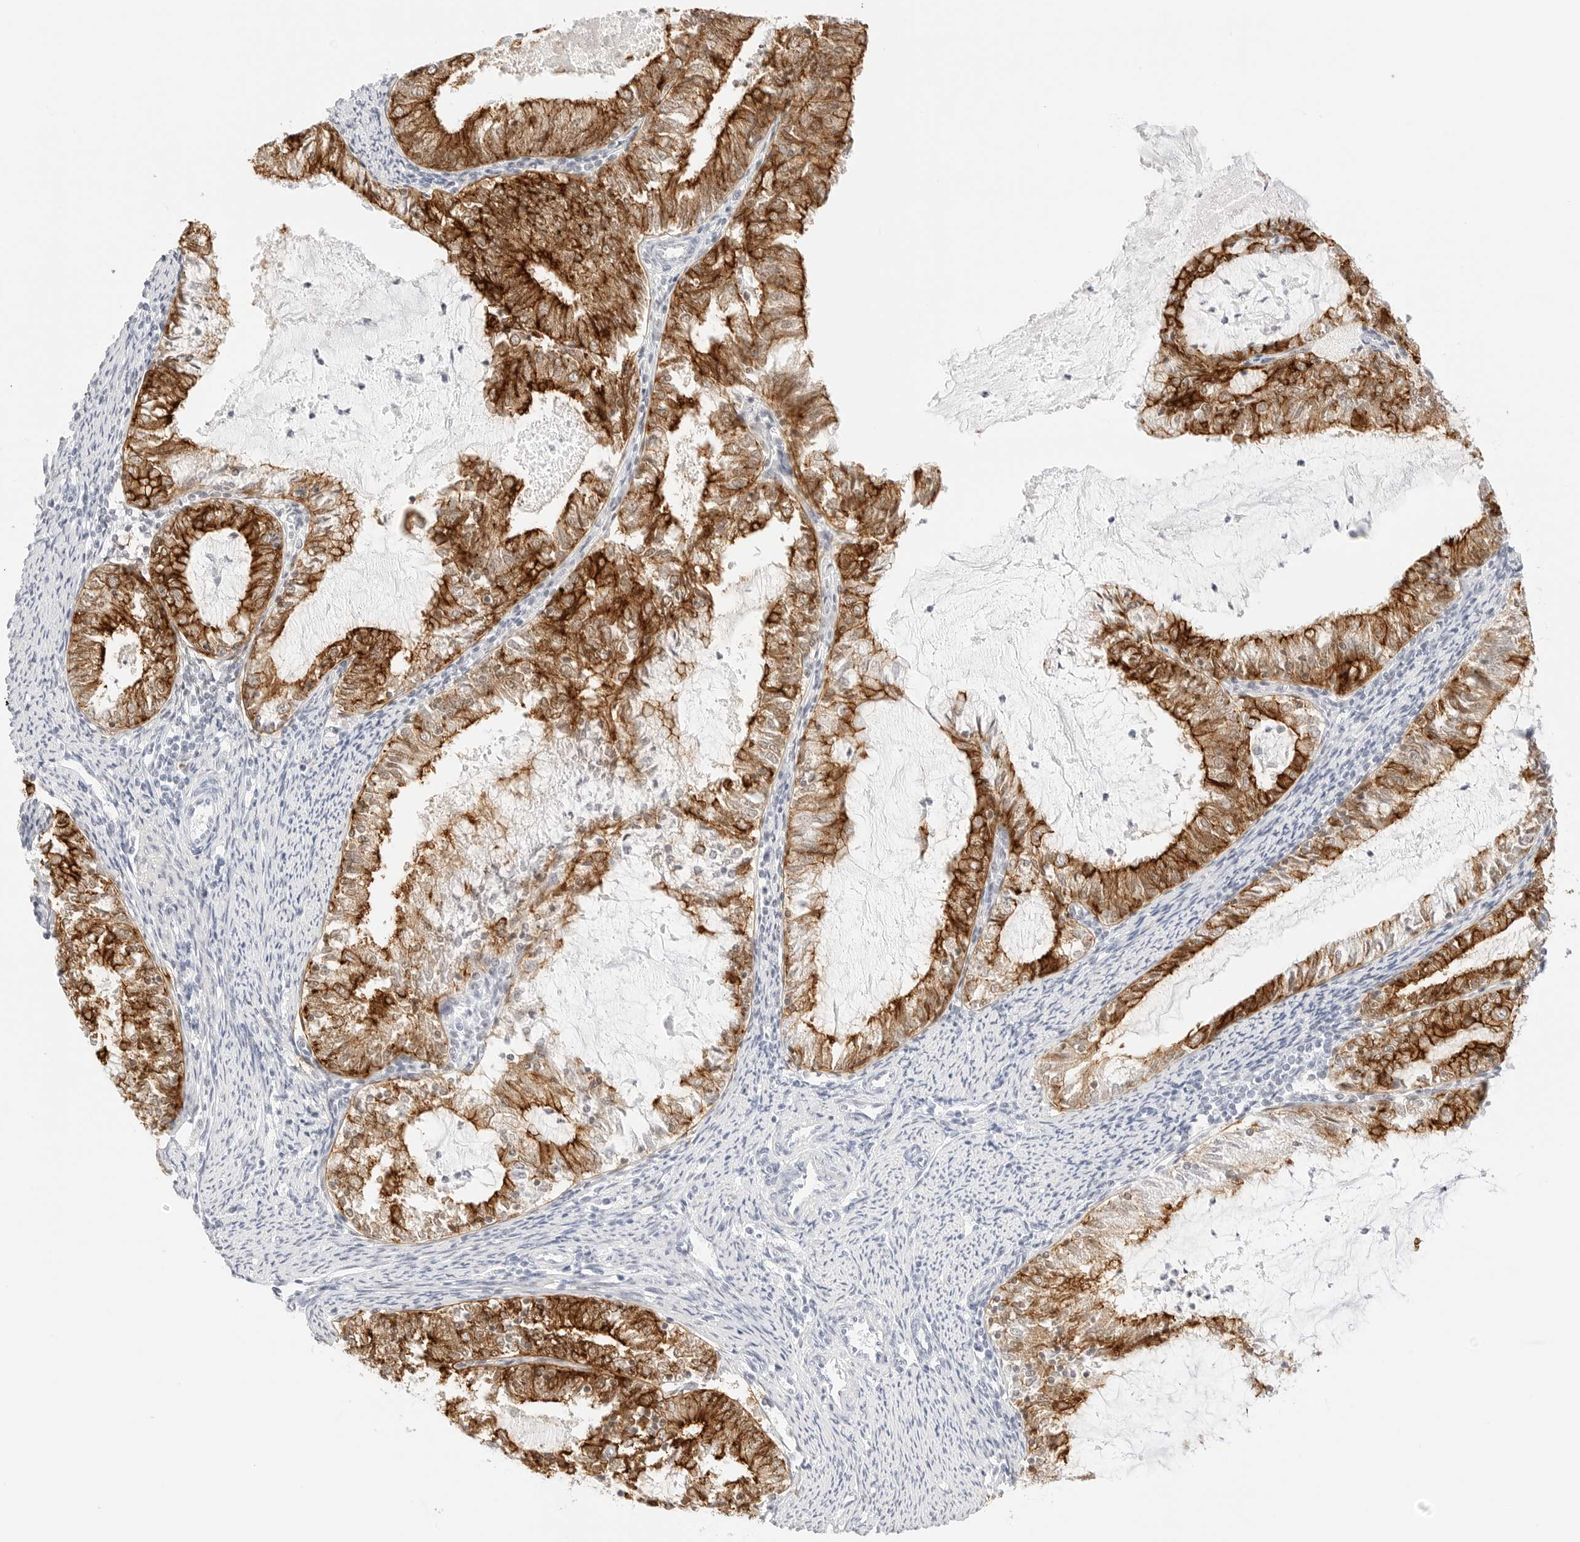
{"staining": {"intensity": "strong", "quantity": ">75%", "location": "cytoplasmic/membranous"}, "tissue": "endometrial cancer", "cell_type": "Tumor cells", "image_type": "cancer", "snomed": [{"axis": "morphology", "description": "Adenocarcinoma, NOS"}, {"axis": "topography", "description": "Endometrium"}], "caption": "Immunohistochemical staining of human adenocarcinoma (endometrial) exhibits high levels of strong cytoplasmic/membranous protein positivity in about >75% of tumor cells.", "gene": "CDH1", "patient": {"sex": "female", "age": 57}}